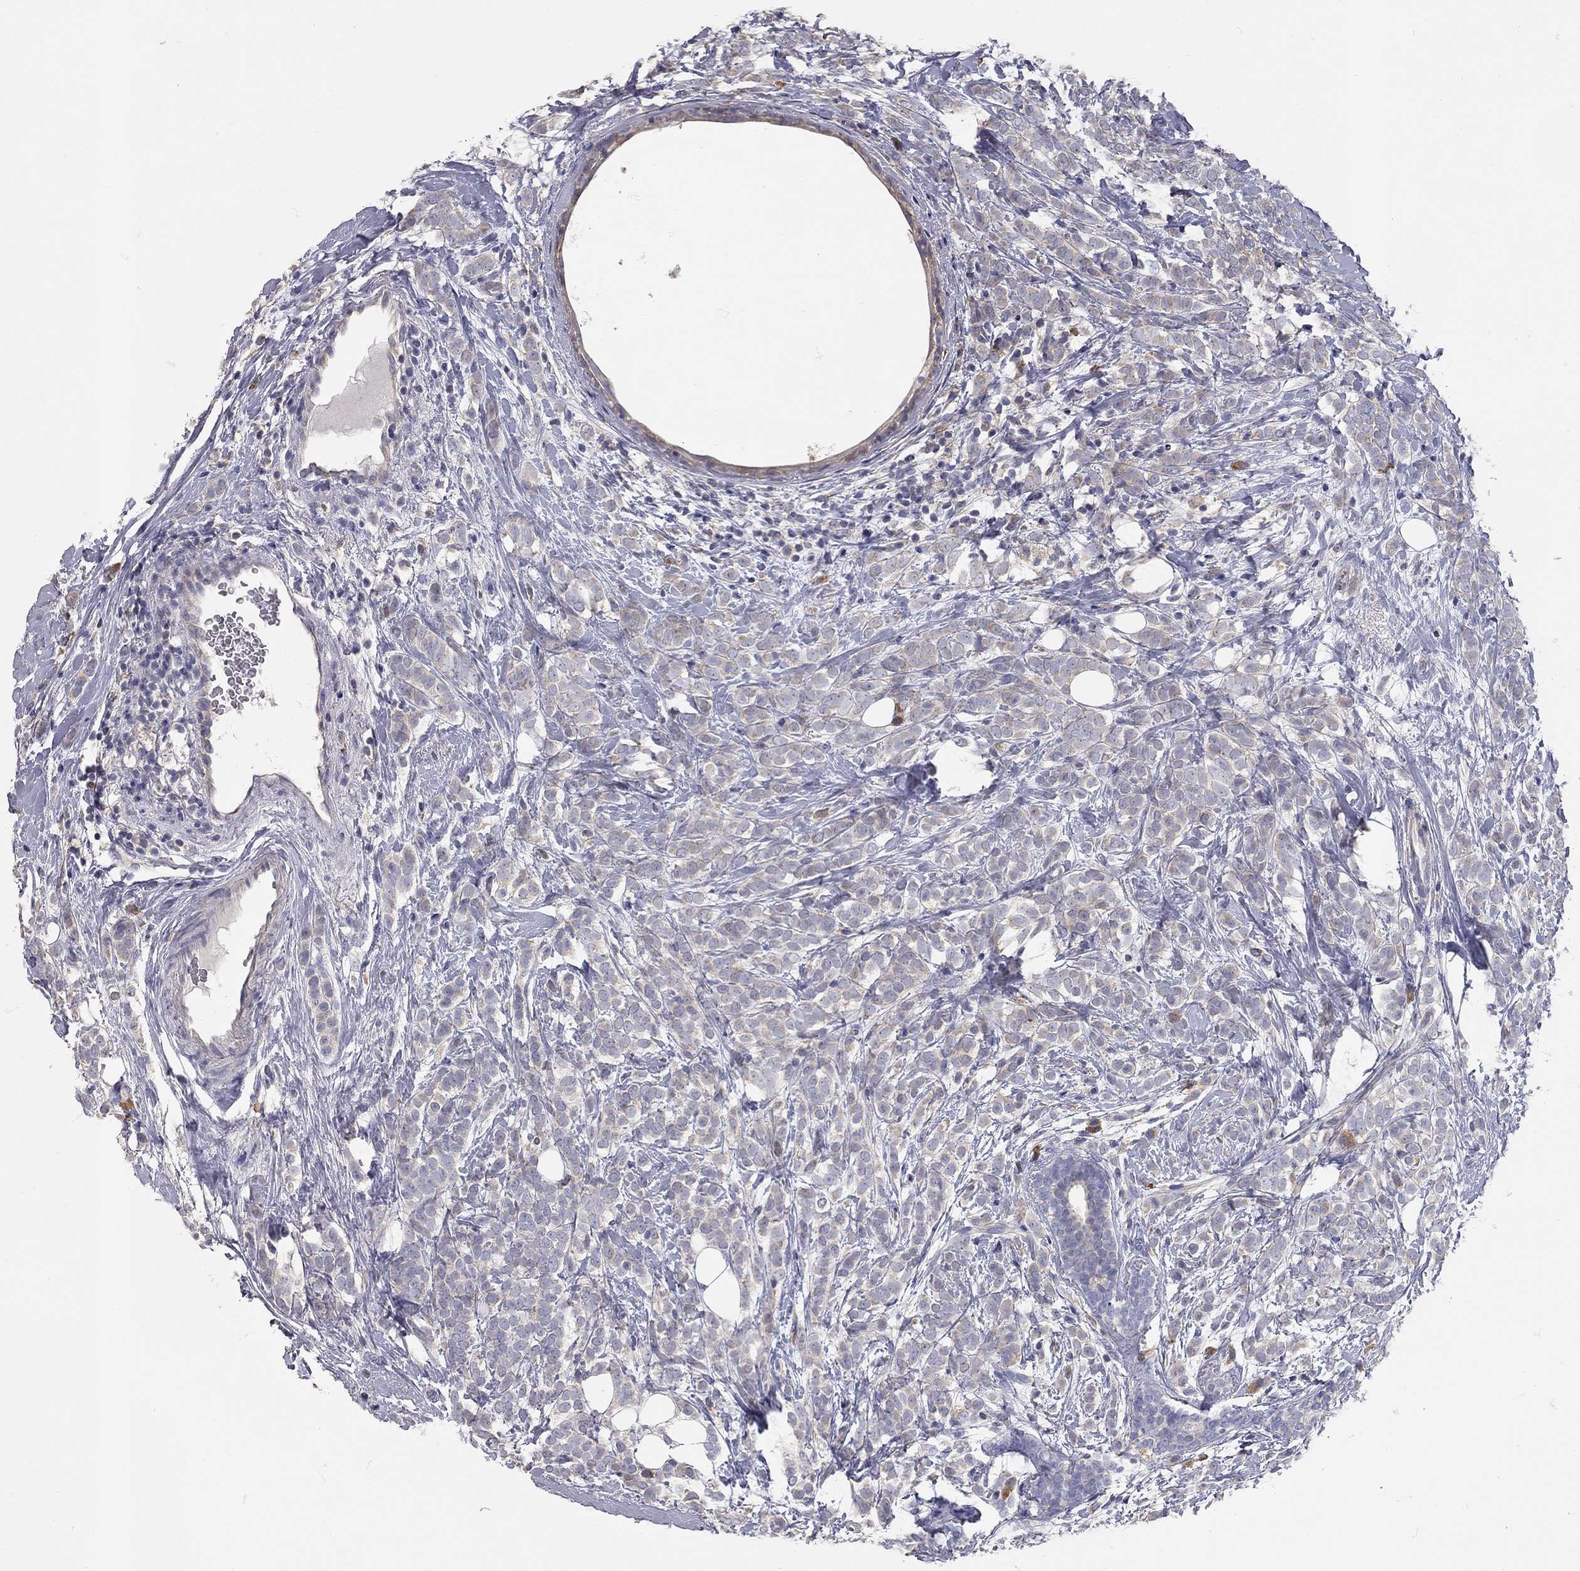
{"staining": {"intensity": "weak", "quantity": "<25%", "location": "cytoplasmic/membranous"}, "tissue": "breast cancer", "cell_type": "Tumor cells", "image_type": "cancer", "snomed": [{"axis": "morphology", "description": "Lobular carcinoma"}, {"axis": "topography", "description": "Breast"}], "caption": "The IHC histopathology image has no significant positivity in tumor cells of breast cancer tissue.", "gene": "XAGE2", "patient": {"sex": "female", "age": 49}}